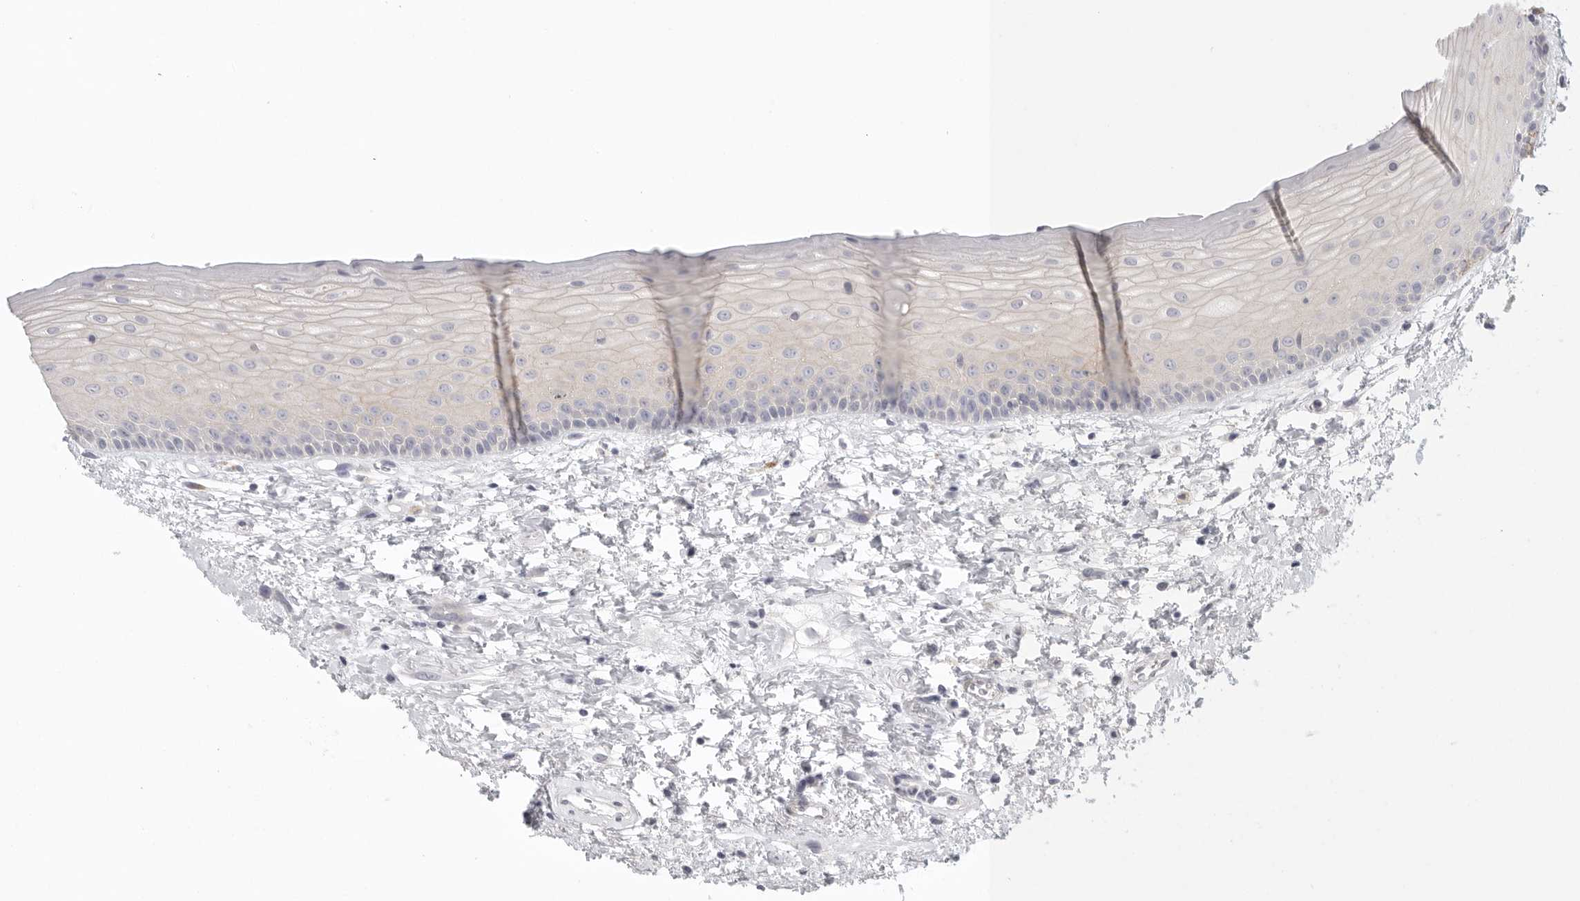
{"staining": {"intensity": "negative", "quantity": "none", "location": "none"}, "tissue": "oral mucosa", "cell_type": "Squamous epithelial cells", "image_type": "normal", "snomed": [{"axis": "morphology", "description": "Normal tissue, NOS"}, {"axis": "topography", "description": "Oral tissue"}], "caption": "A histopathology image of oral mucosa stained for a protein displays no brown staining in squamous epithelial cells. (Brightfield microscopy of DAB immunohistochemistry at high magnification).", "gene": "STAB2", "patient": {"sex": "female", "age": 76}}